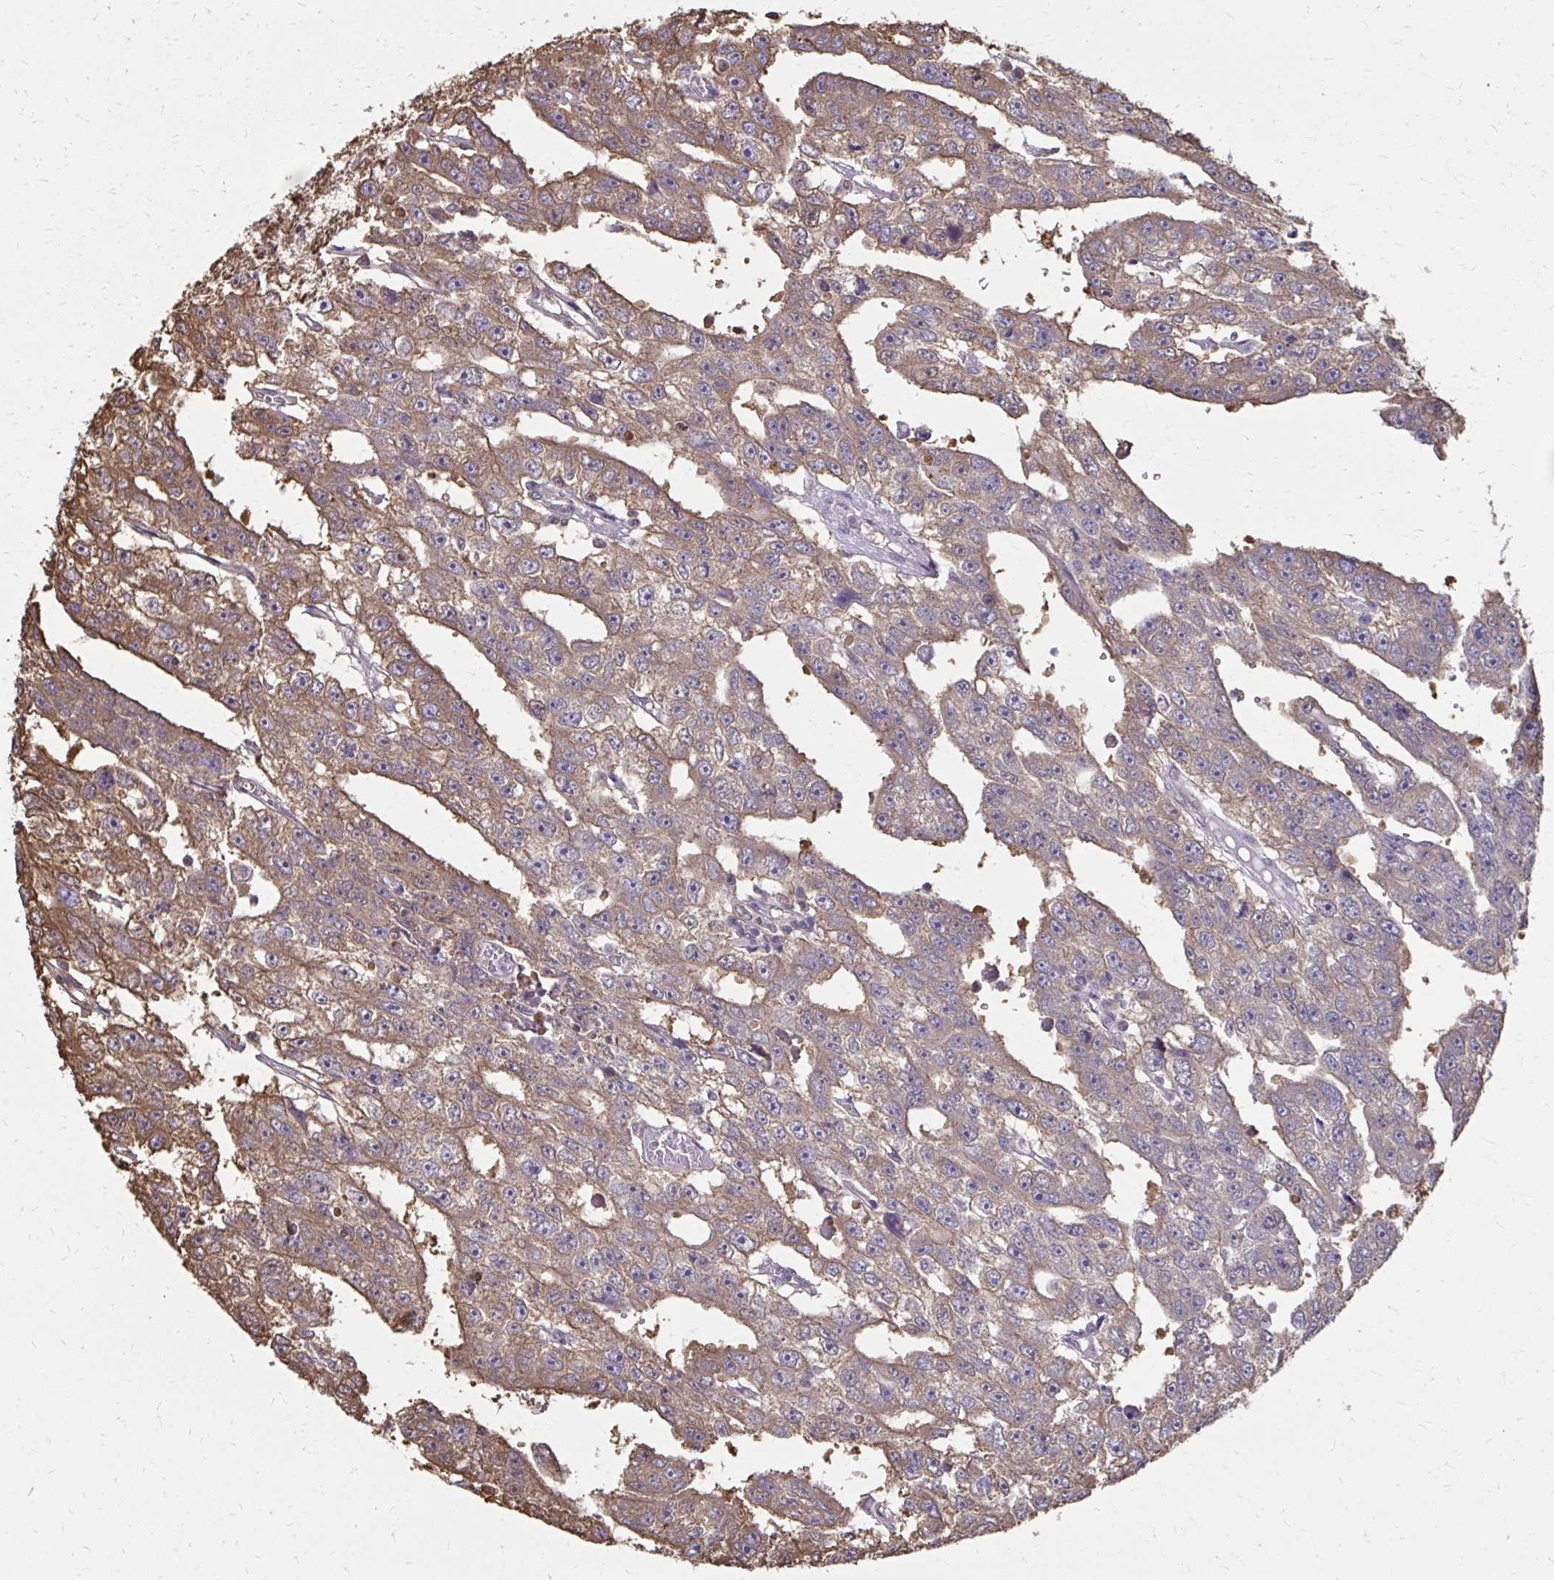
{"staining": {"intensity": "weak", "quantity": "25%-75%", "location": "cytoplasmic/membranous"}, "tissue": "testis cancer", "cell_type": "Tumor cells", "image_type": "cancer", "snomed": [{"axis": "morphology", "description": "Carcinoma, Embryonal, NOS"}, {"axis": "topography", "description": "Testis"}], "caption": "Testis embryonal carcinoma stained with a protein marker displays weak staining in tumor cells.", "gene": "ING4", "patient": {"sex": "male", "age": 20}}